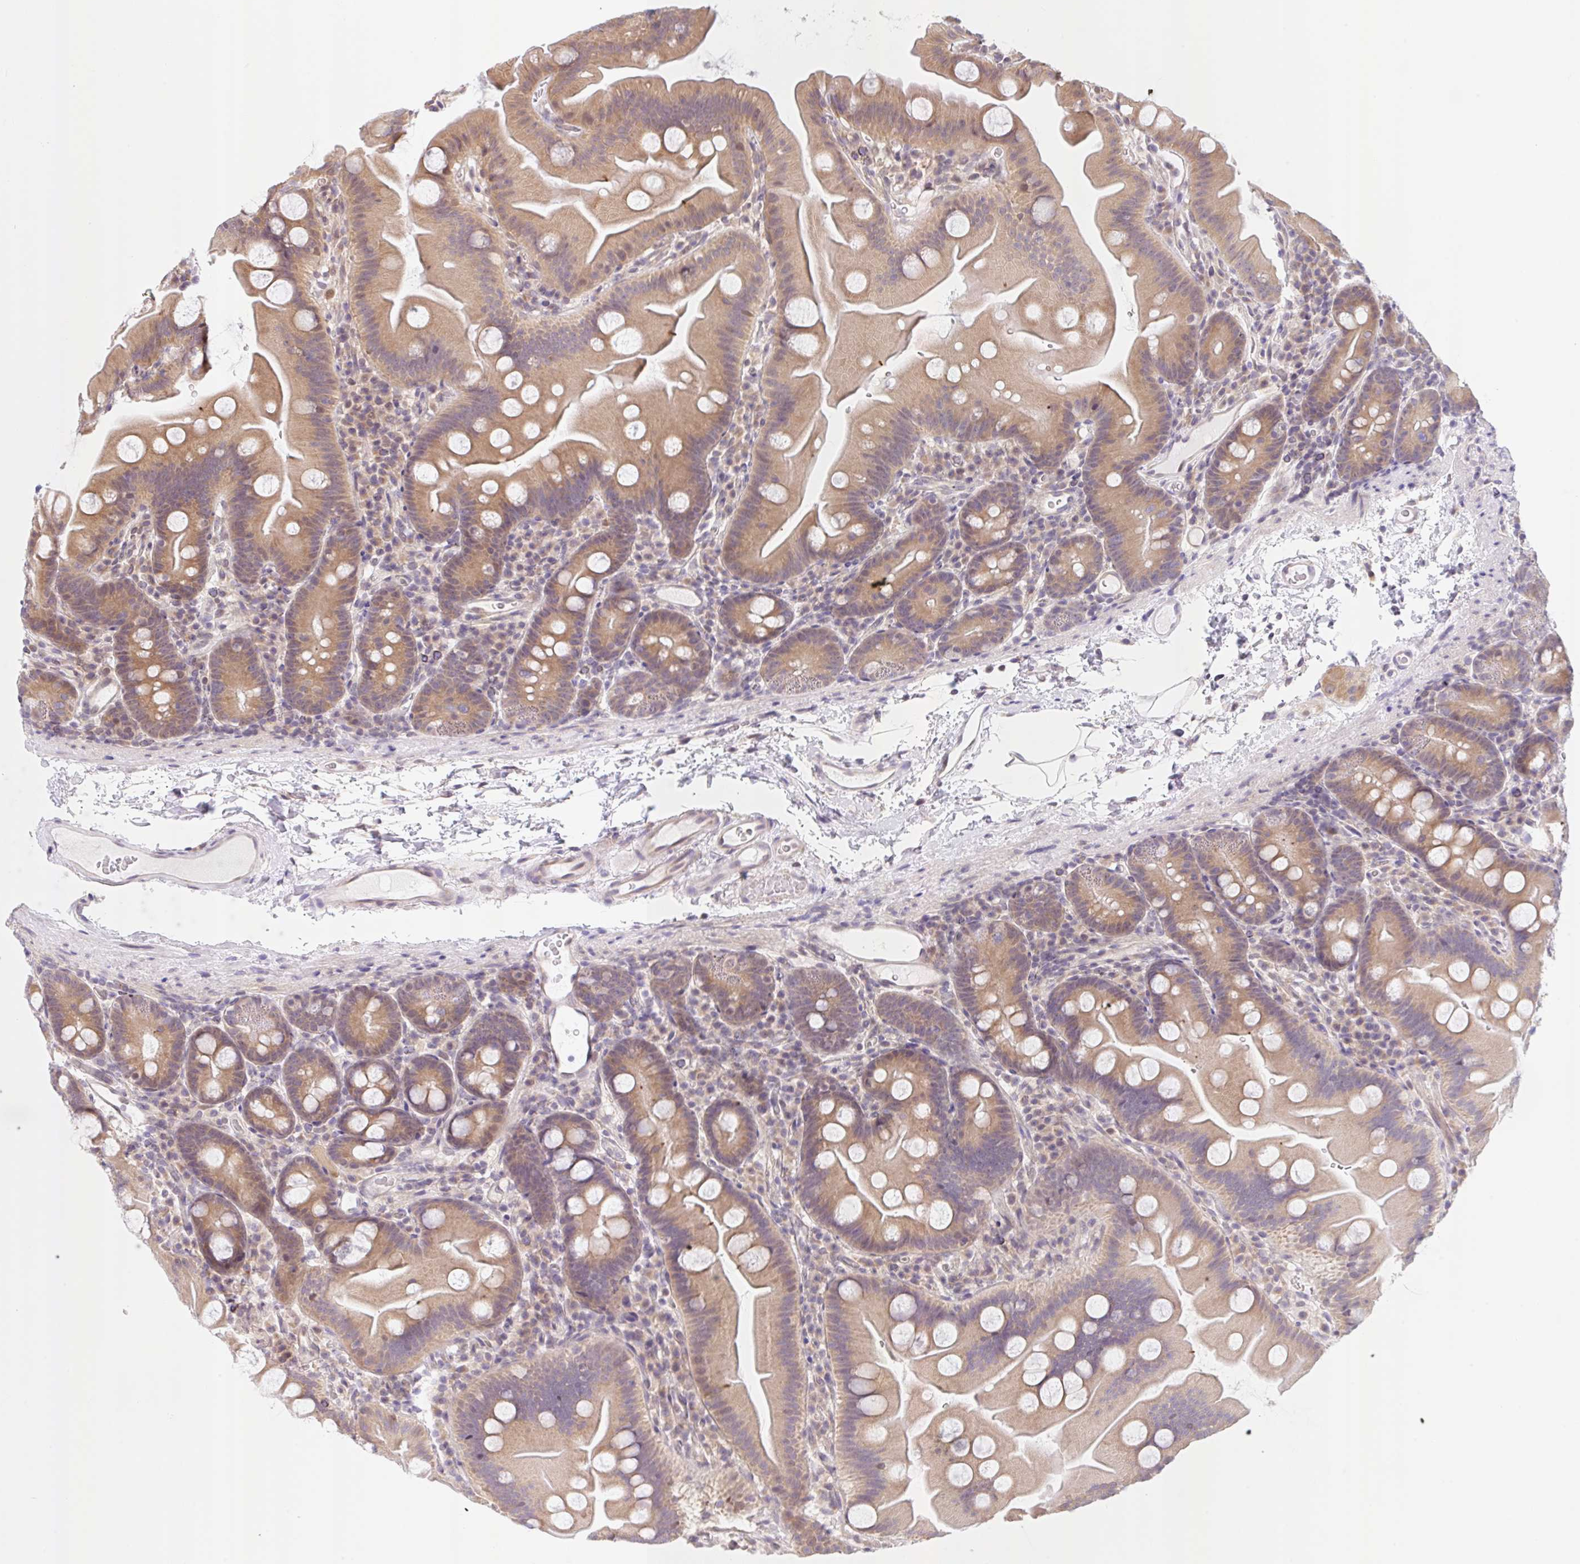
{"staining": {"intensity": "moderate", "quantity": ">75%", "location": "cytoplasmic/membranous"}, "tissue": "small intestine", "cell_type": "Glandular cells", "image_type": "normal", "snomed": [{"axis": "morphology", "description": "Normal tissue, NOS"}, {"axis": "topography", "description": "Small intestine"}], "caption": "Human small intestine stained with a brown dye shows moderate cytoplasmic/membranous positive staining in about >75% of glandular cells.", "gene": "TBPL2", "patient": {"sex": "female", "age": 68}}